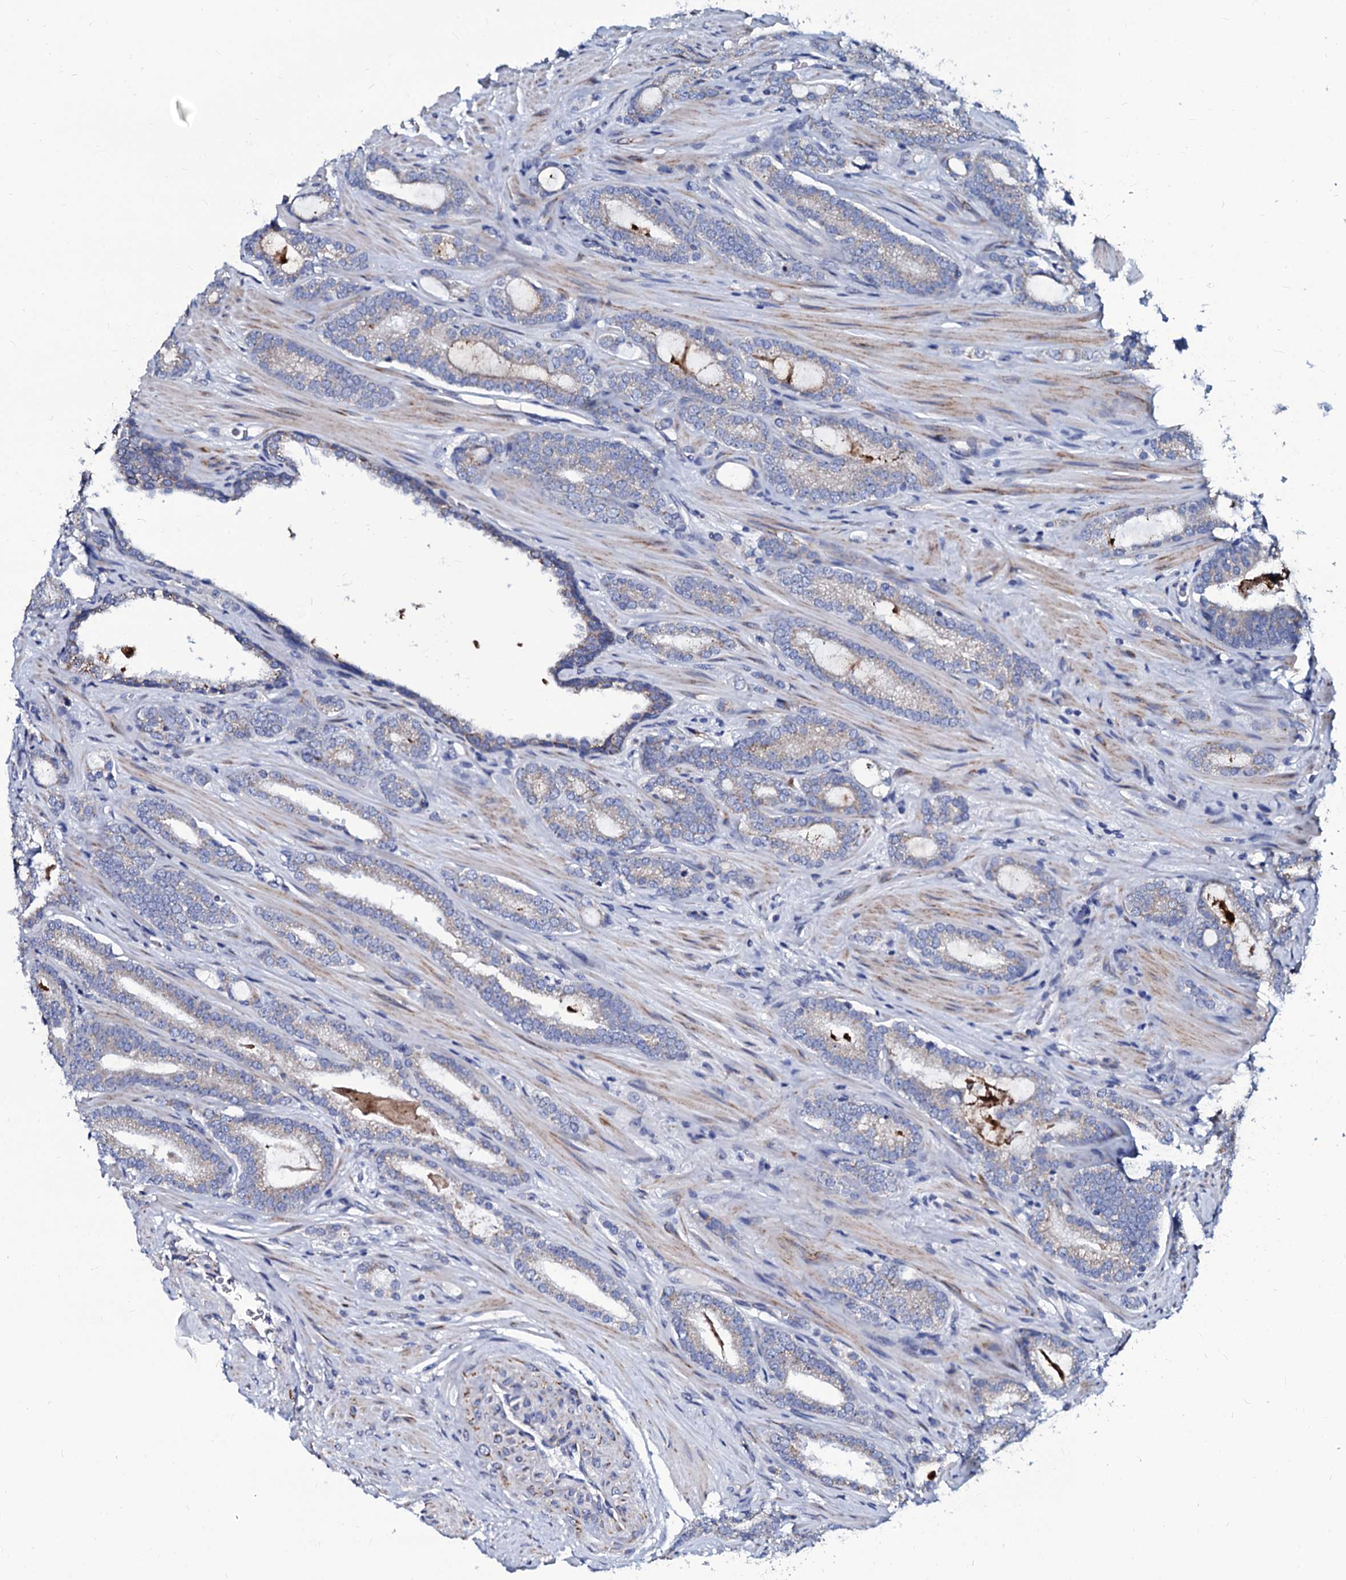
{"staining": {"intensity": "negative", "quantity": "none", "location": "none"}, "tissue": "prostate cancer", "cell_type": "Tumor cells", "image_type": "cancer", "snomed": [{"axis": "morphology", "description": "Adenocarcinoma, High grade"}, {"axis": "topography", "description": "Prostate"}], "caption": "Protein analysis of prostate high-grade adenocarcinoma displays no significant staining in tumor cells. The staining is performed using DAB brown chromogen with nuclei counter-stained in using hematoxylin.", "gene": "SLC37A4", "patient": {"sex": "male", "age": 63}}